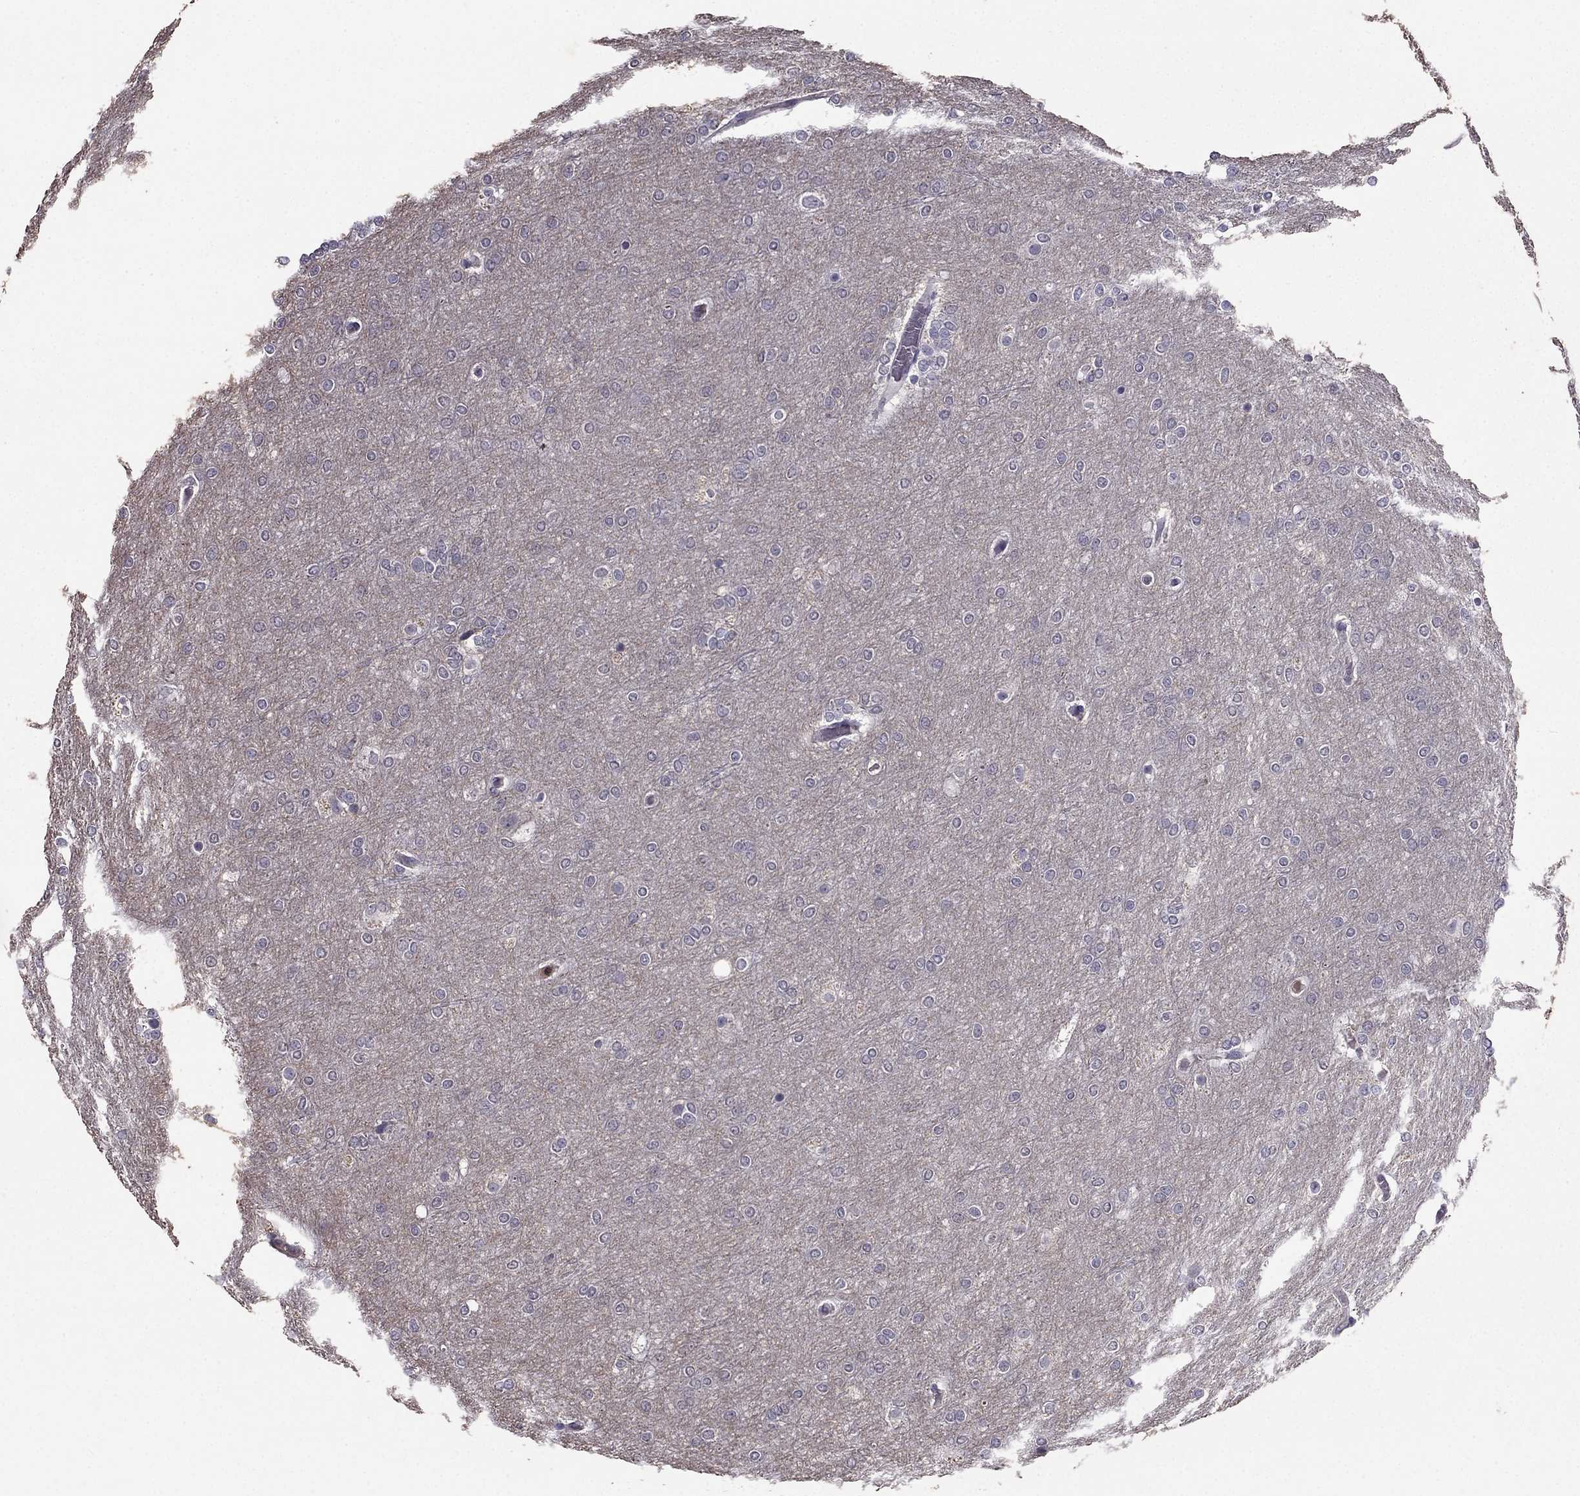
{"staining": {"intensity": "negative", "quantity": "none", "location": "none"}, "tissue": "glioma", "cell_type": "Tumor cells", "image_type": "cancer", "snomed": [{"axis": "morphology", "description": "Glioma, malignant, High grade"}, {"axis": "topography", "description": "Brain"}], "caption": "Immunohistochemical staining of glioma shows no significant staining in tumor cells.", "gene": "RFLNB", "patient": {"sex": "female", "age": 61}}